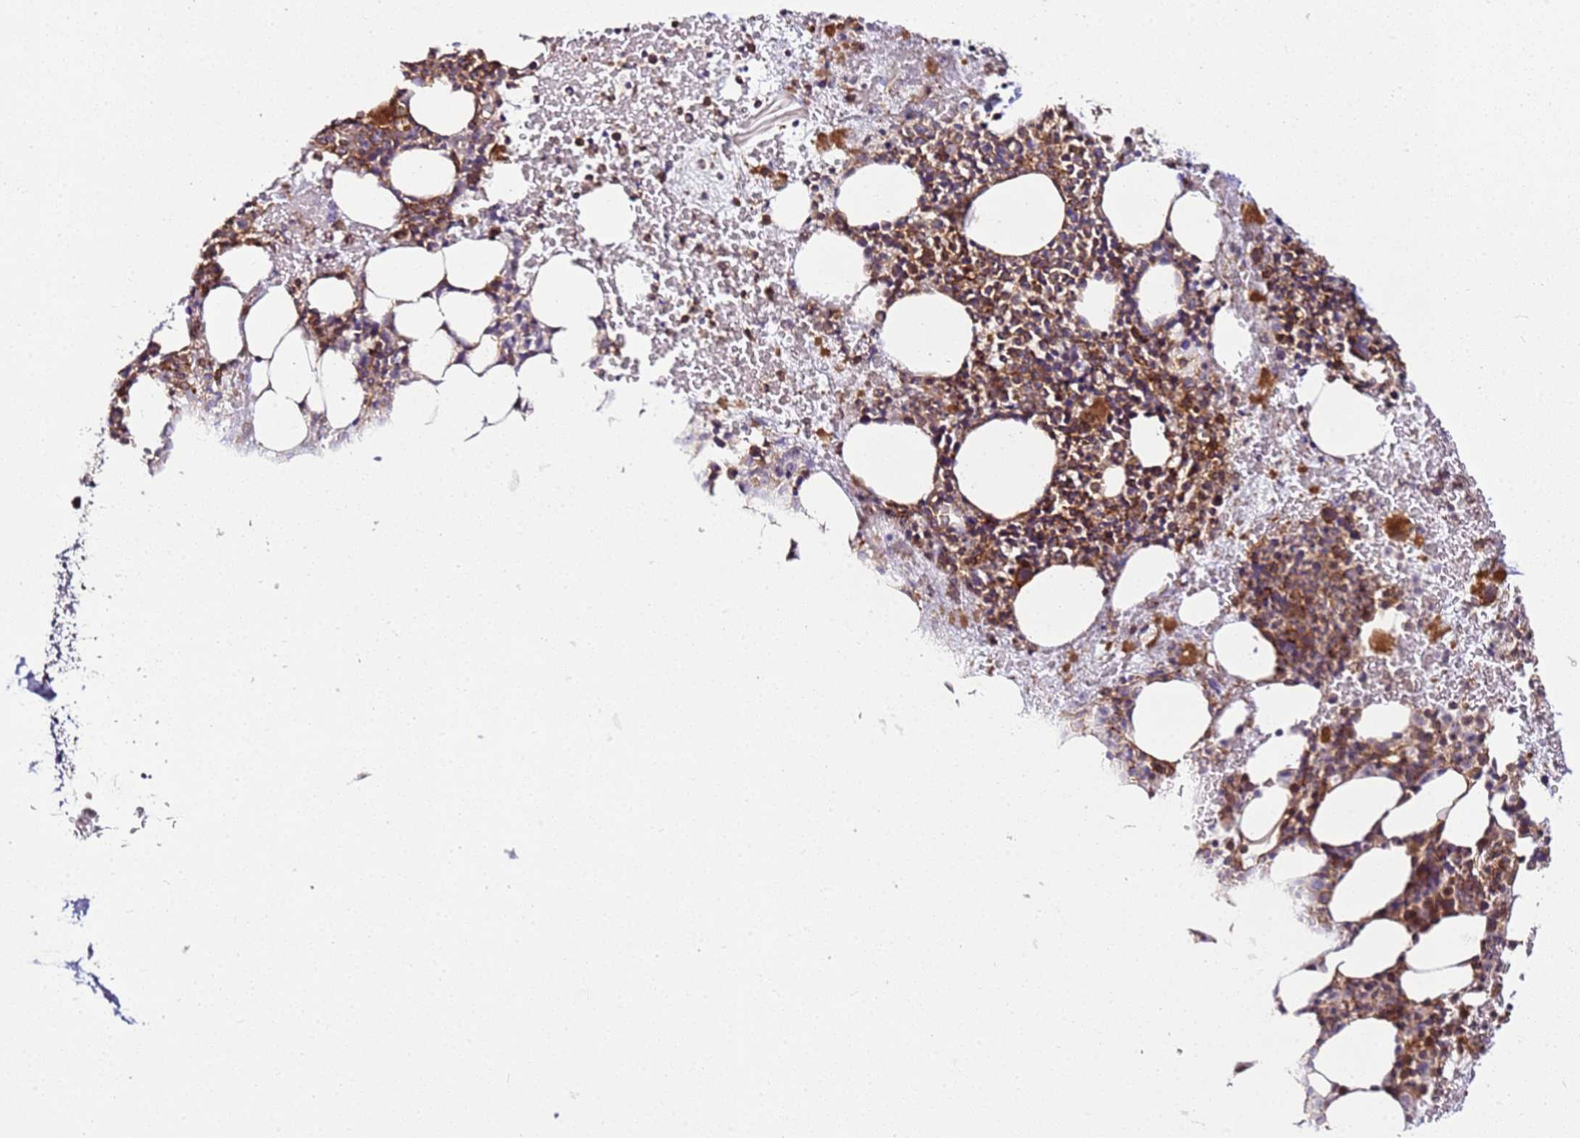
{"staining": {"intensity": "moderate", "quantity": ">75%", "location": "cytoplasmic/membranous"}, "tissue": "bone marrow", "cell_type": "Hematopoietic cells", "image_type": "normal", "snomed": [{"axis": "morphology", "description": "Normal tissue, NOS"}, {"axis": "topography", "description": "Bone marrow"}], "caption": "A photomicrograph of human bone marrow stained for a protein demonstrates moderate cytoplasmic/membranous brown staining in hematopoietic cells. The protein is stained brown, and the nuclei are stained in blue (DAB IHC with brightfield microscopy, high magnification).", "gene": "CCNYL1", "patient": {"sex": "male", "age": 64}}